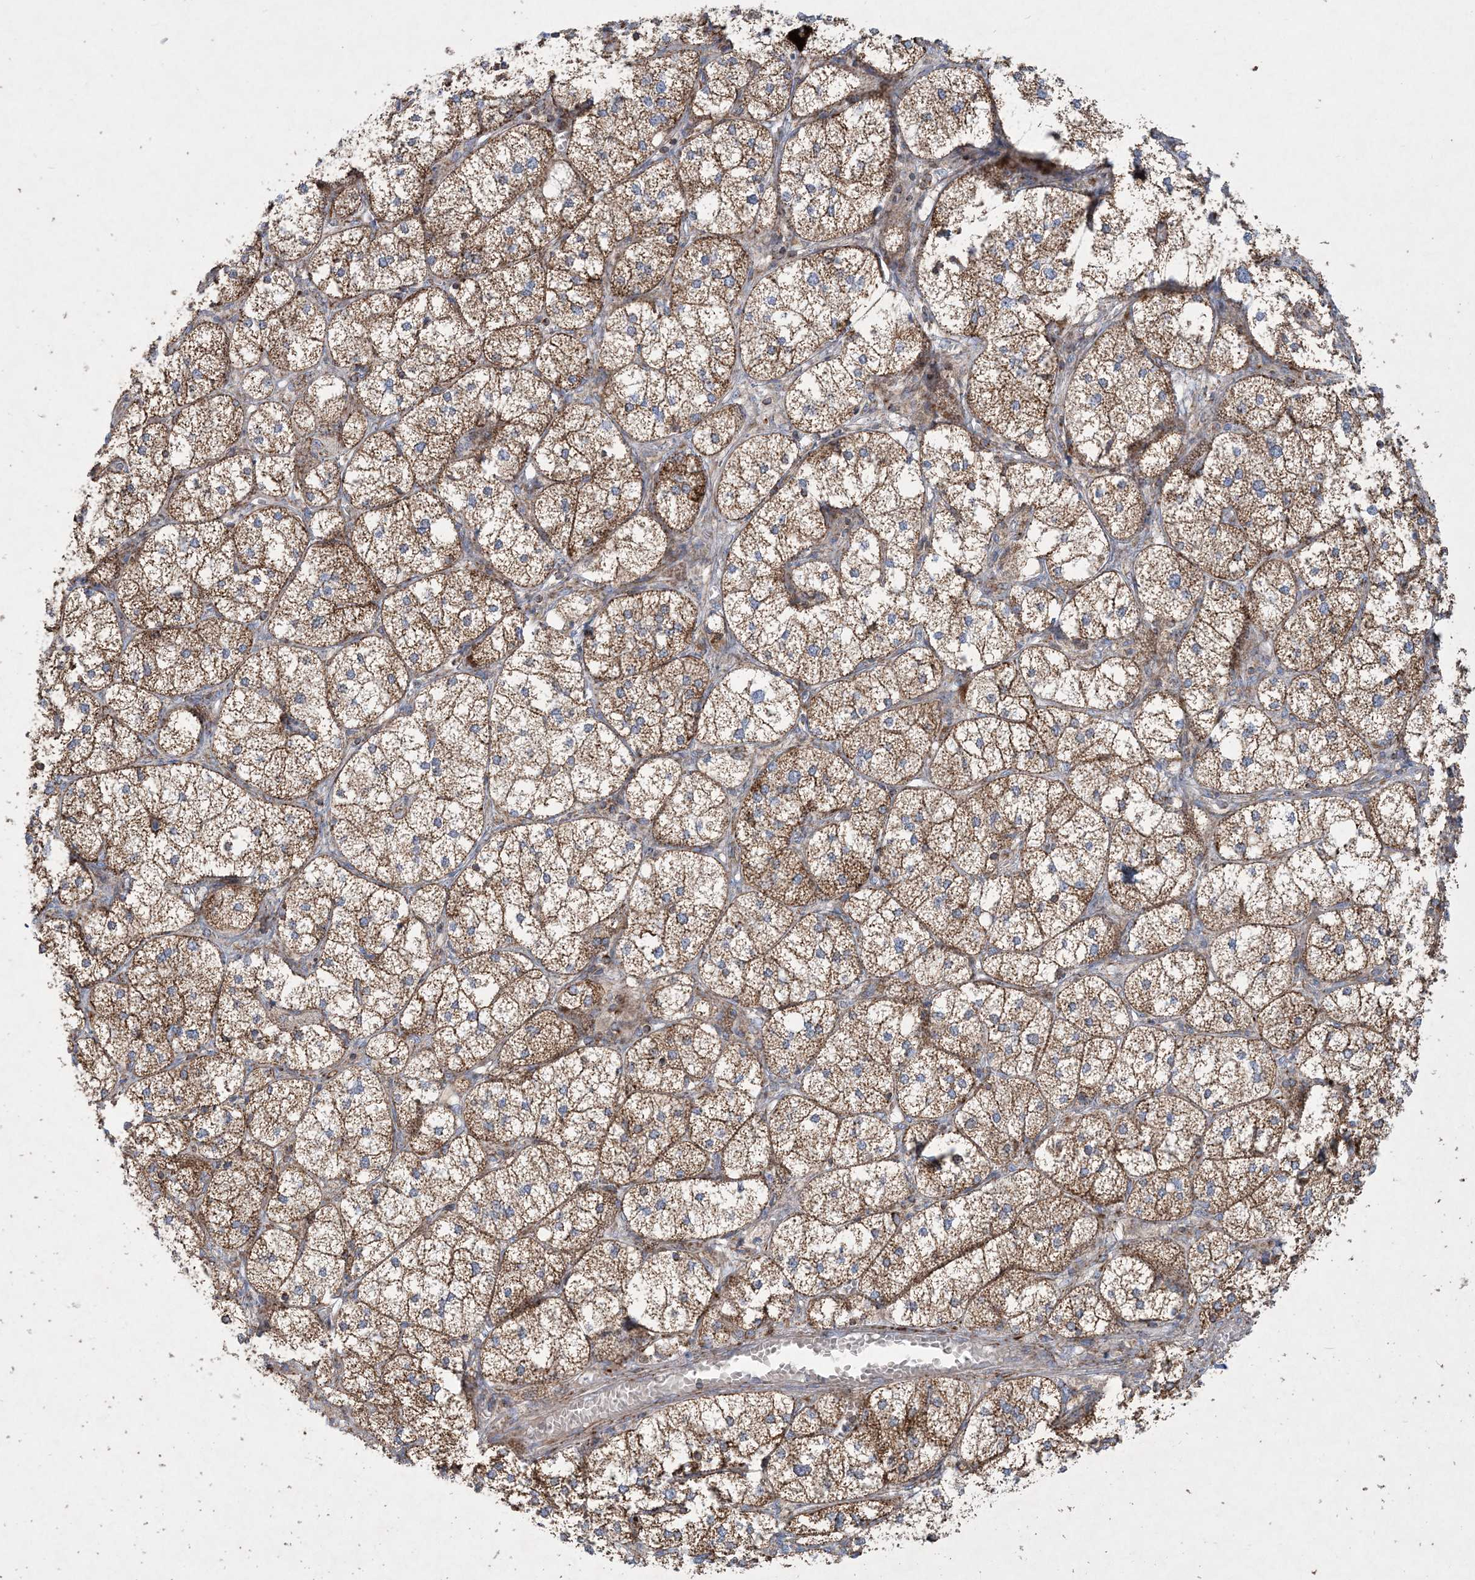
{"staining": {"intensity": "strong", "quantity": ">75%", "location": "cytoplasmic/membranous"}, "tissue": "adrenal gland", "cell_type": "Glandular cells", "image_type": "normal", "snomed": [{"axis": "morphology", "description": "Normal tissue, NOS"}, {"axis": "topography", "description": "Adrenal gland"}], "caption": "Strong cytoplasmic/membranous expression for a protein is identified in approximately >75% of glandular cells of normal adrenal gland using immunohistochemistry (IHC).", "gene": "BEND4", "patient": {"sex": "female", "age": 61}}